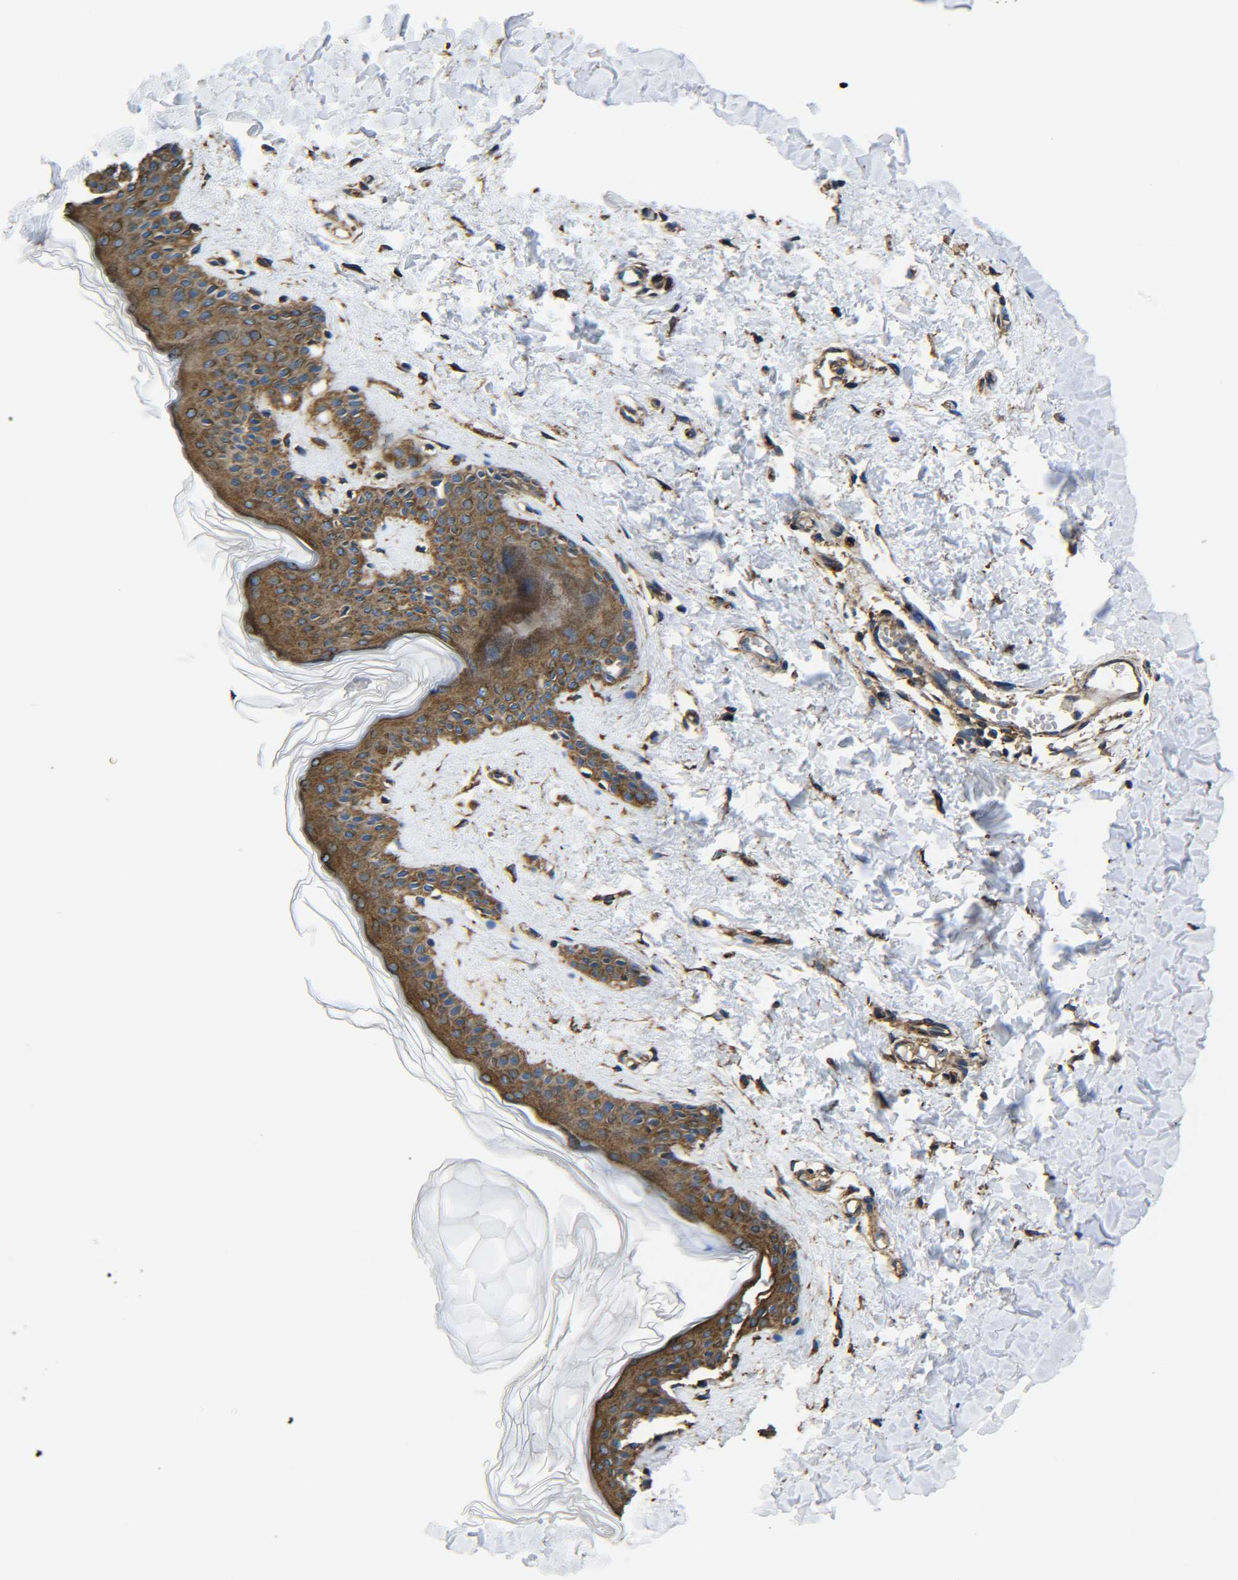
{"staining": {"intensity": "moderate", "quantity": ">75%", "location": "cytoplasmic/membranous"}, "tissue": "skin", "cell_type": "Fibroblasts", "image_type": "normal", "snomed": [{"axis": "morphology", "description": "Normal tissue, NOS"}, {"axis": "topography", "description": "Skin"}], "caption": "A medium amount of moderate cytoplasmic/membranous staining is seen in approximately >75% of fibroblasts in benign skin. The staining was performed using DAB (3,3'-diaminobenzidine) to visualize the protein expression in brown, while the nuclei were stained in blue with hematoxylin (Magnification: 20x).", "gene": "TUBB", "patient": {"sex": "female", "age": 41}}